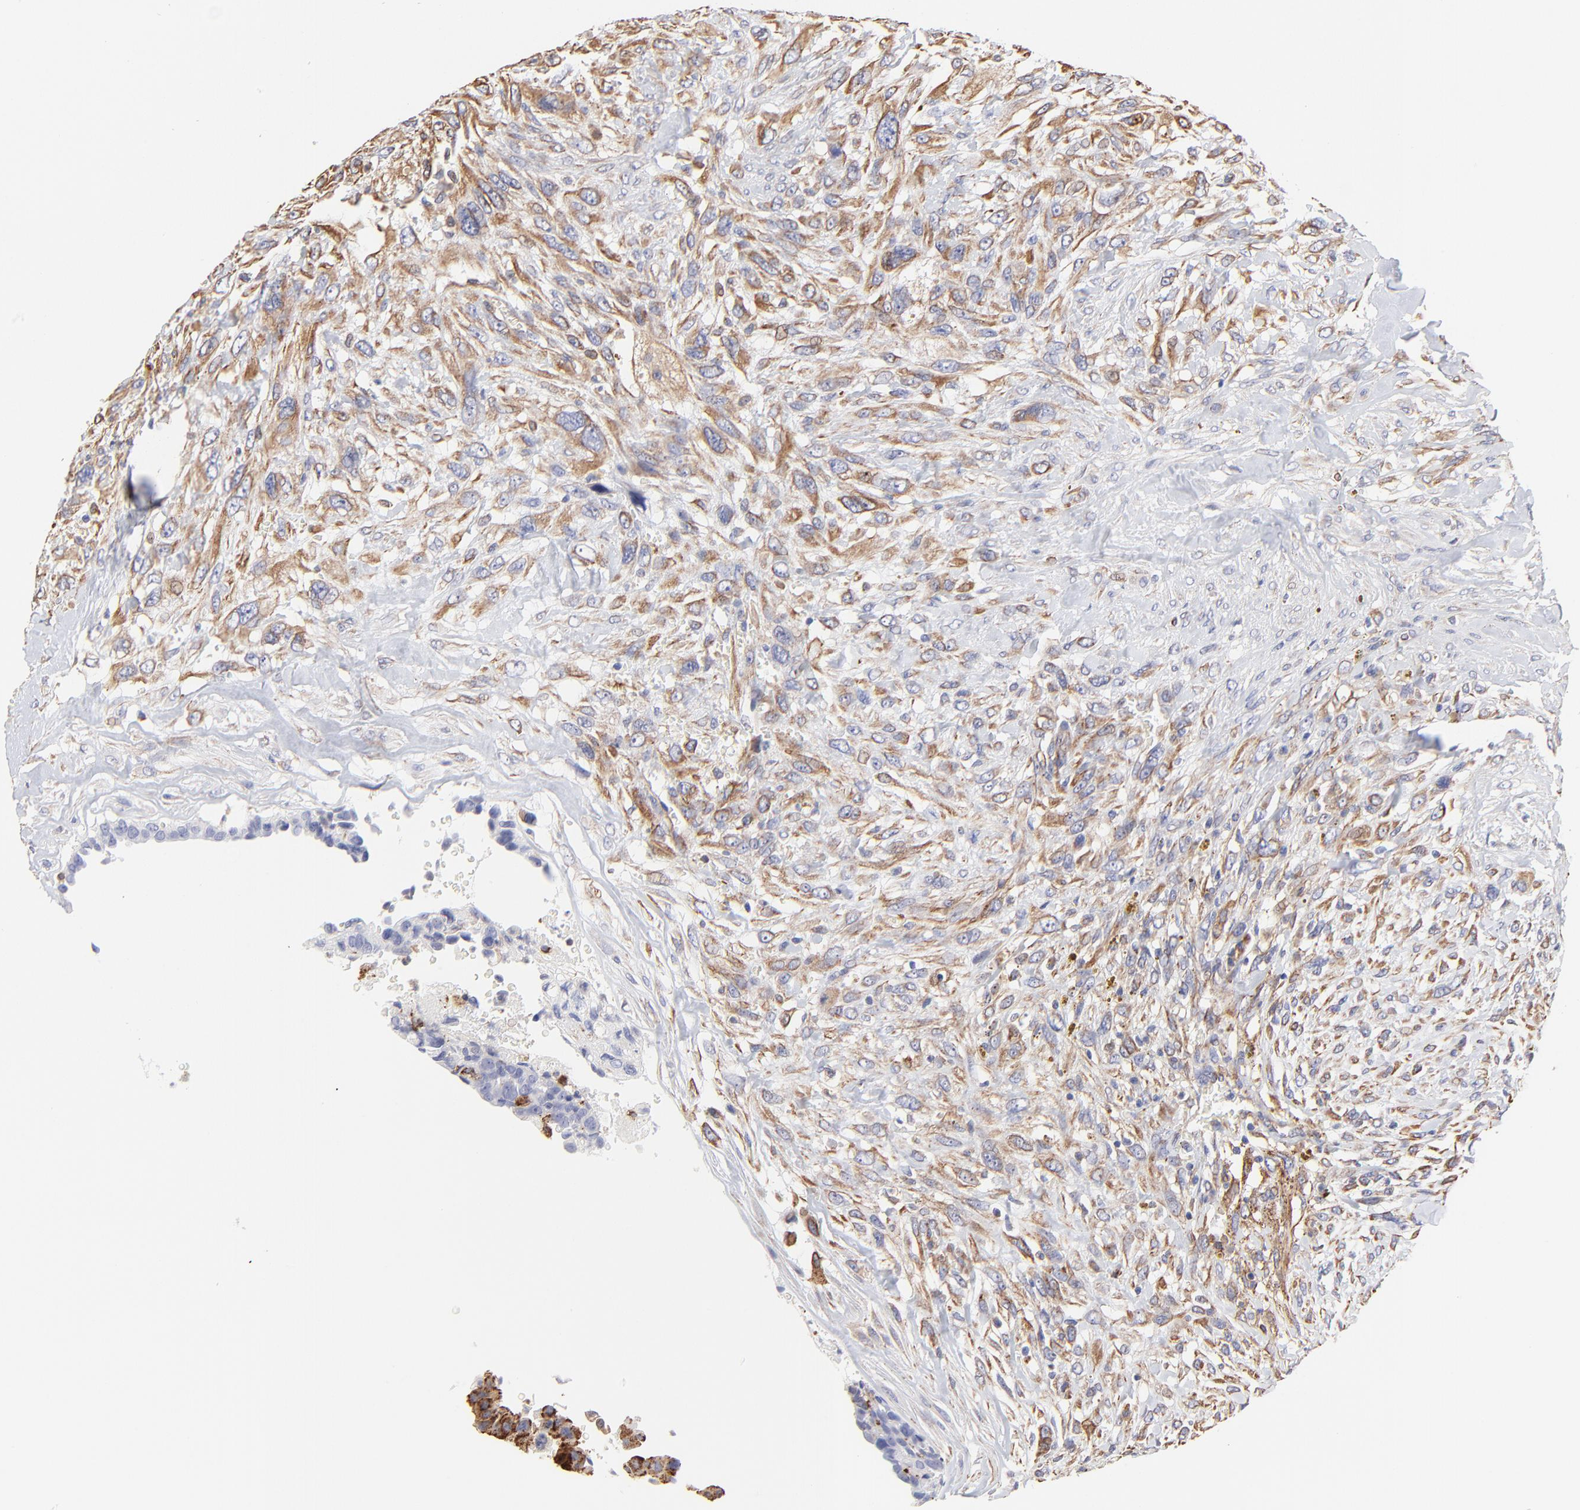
{"staining": {"intensity": "moderate", "quantity": "25%-75%", "location": "cytoplasmic/membranous"}, "tissue": "breast cancer", "cell_type": "Tumor cells", "image_type": "cancer", "snomed": [{"axis": "morphology", "description": "Neoplasm, malignant, NOS"}, {"axis": "topography", "description": "Breast"}], "caption": "Breast cancer tissue shows moderate cytoplasmic/membranous staining in about 25%-75% of tumor cells, visualized by immunohistochemistry.", "gene": "COX8C", "patient": {"sex": "female", "age": 50}}